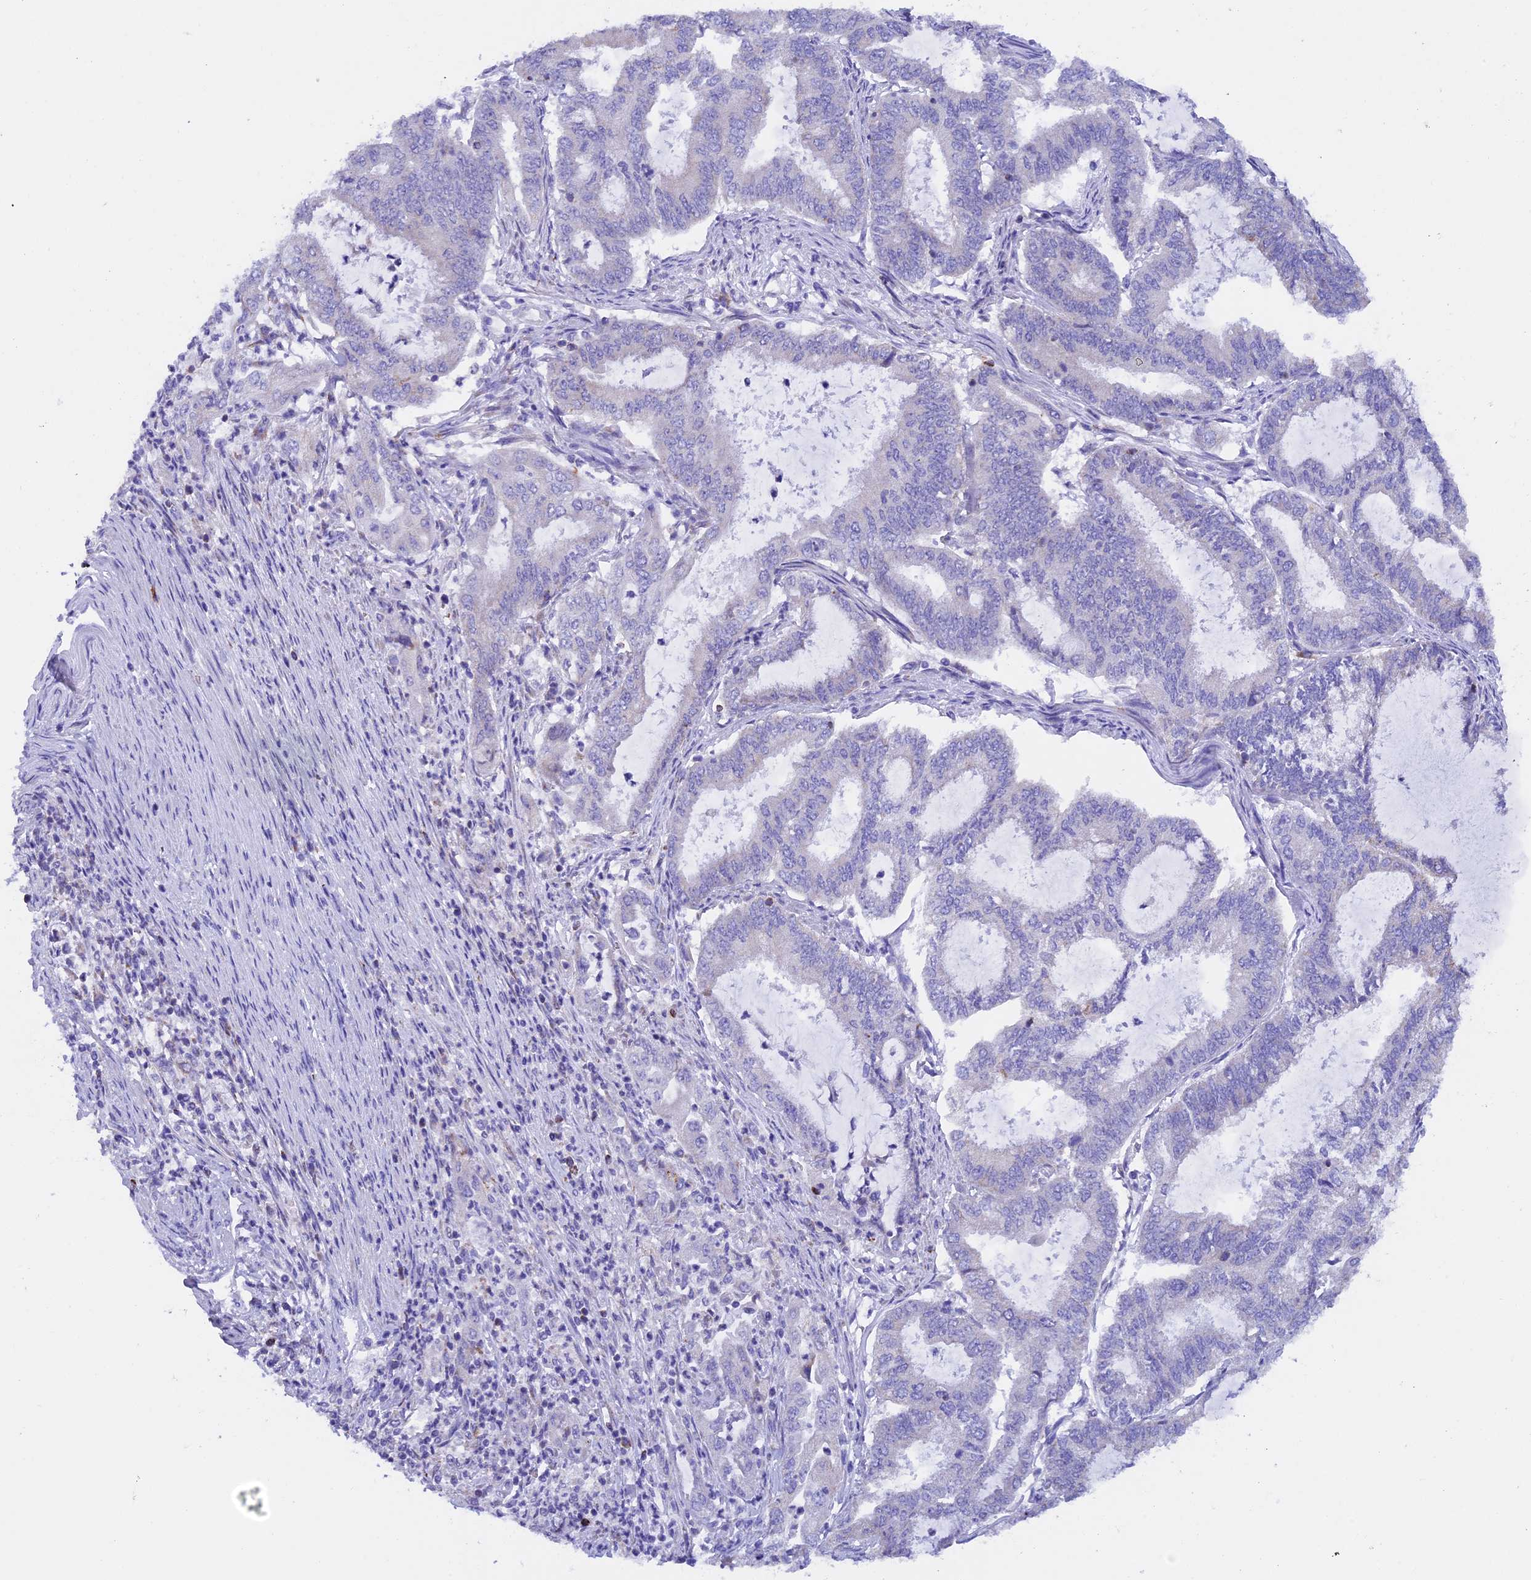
{"staining": {"intensity": "negative", "quantity": "none", "location": "none"}, "tissue": "endometrial cancer", "cell_type": "Tumor cells", "image_type": "cancer", "snomed": [{"axis": "morphology", "description": "Adenocarcinoma, NOS"}, {"axis": "topography", "description": "Endometrium"}], "caption": "Tumor cells are negative for brown protein staining in endometrial adenocarcinoma. (Immunohistochemistry, brightfield microscopy, high magnification).", "gene": "SLC8B1", "patient": {"sex": "female", "age": 51}}